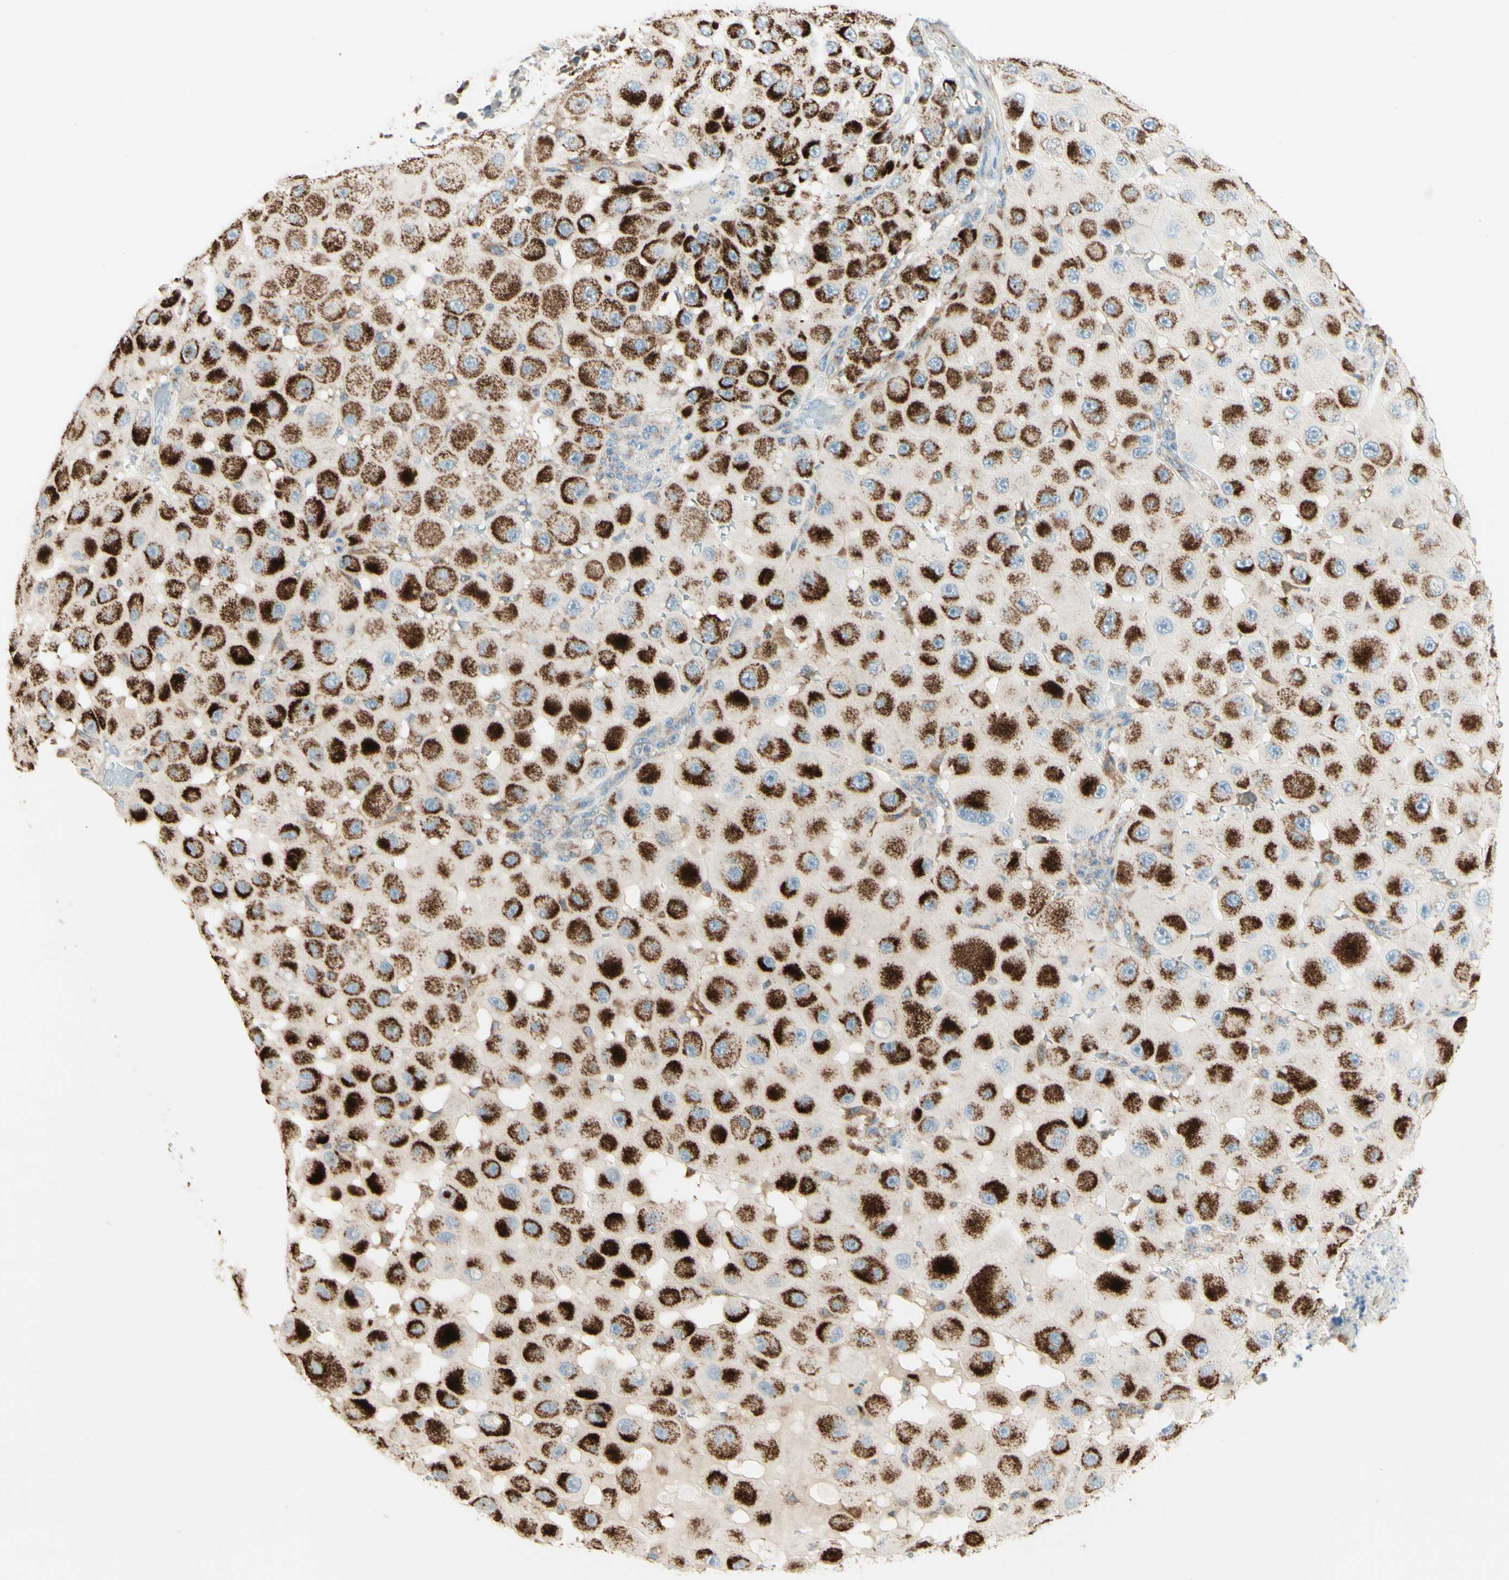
{"staining": {"intensity": "strong", "quantity": ">75%", "location": "cytoplasmic/membranous"}, "tissue": "melanoma", "cell_type": "Tumor cells", "image_type": "cancer", "snomed": [{"axis": "morphology", "description": "Malignant melanoma, NOS"}, {"axis": "topography", "description": "Skin"}], "caption": "A high-resolution micrograph shows immunohistochemistry staining of melanoma, which displays strong cytoplasmic/membranous expression in approximately >75% of tumor cells.", "gene": "ARMC10", "patient": {"sex": "female", "age": 81}}